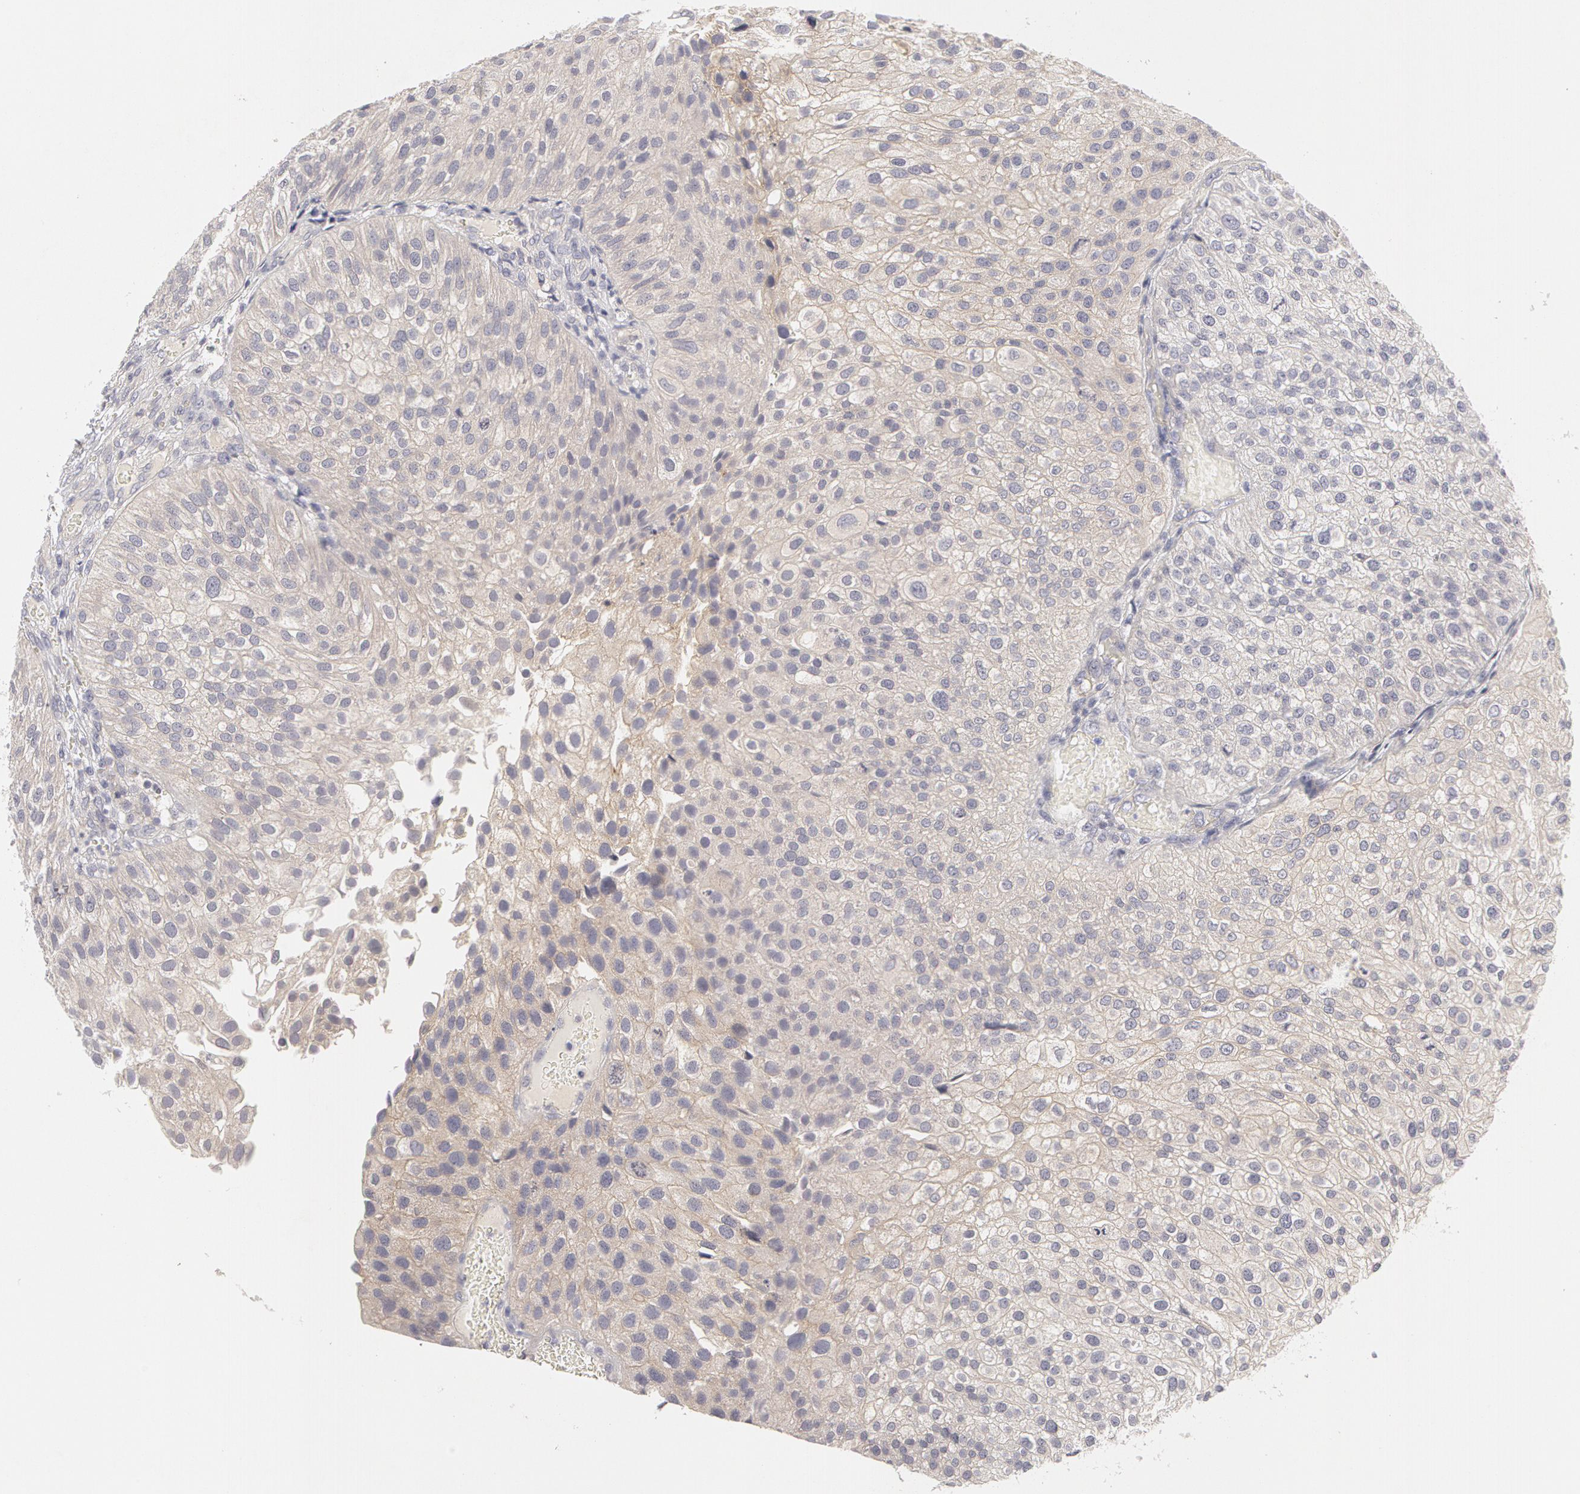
{"staining": {"intensity": "weak", "quantity": ">75%", "location": "cytoplasmic/membranous"}, "tissue": "urothelial cancer", "cell_type": "Tumor cells", "image_type": "cancer", "snomed": [{"axis": "morphology", "description": "Urothelial carcinoma, Low grade"}, {"axis": "topography", "description": "Urinary bladder"}], "caption": "Immunohistochemistry (IHC) staining of urothelial cancer, which reveals low levels of weak cytoplasmic/membranous expression in about >75% of tumor cells indicating weak cytoplasmic/membranous protein expression. The staining was performed using DAB (3,3'-diaminobenzidine) (brown) for protein detection and nuclei were counterstained in hematoxylin (blue).", "gene": "ABCB1", "patient": {"sex": "female", "age": 89}}